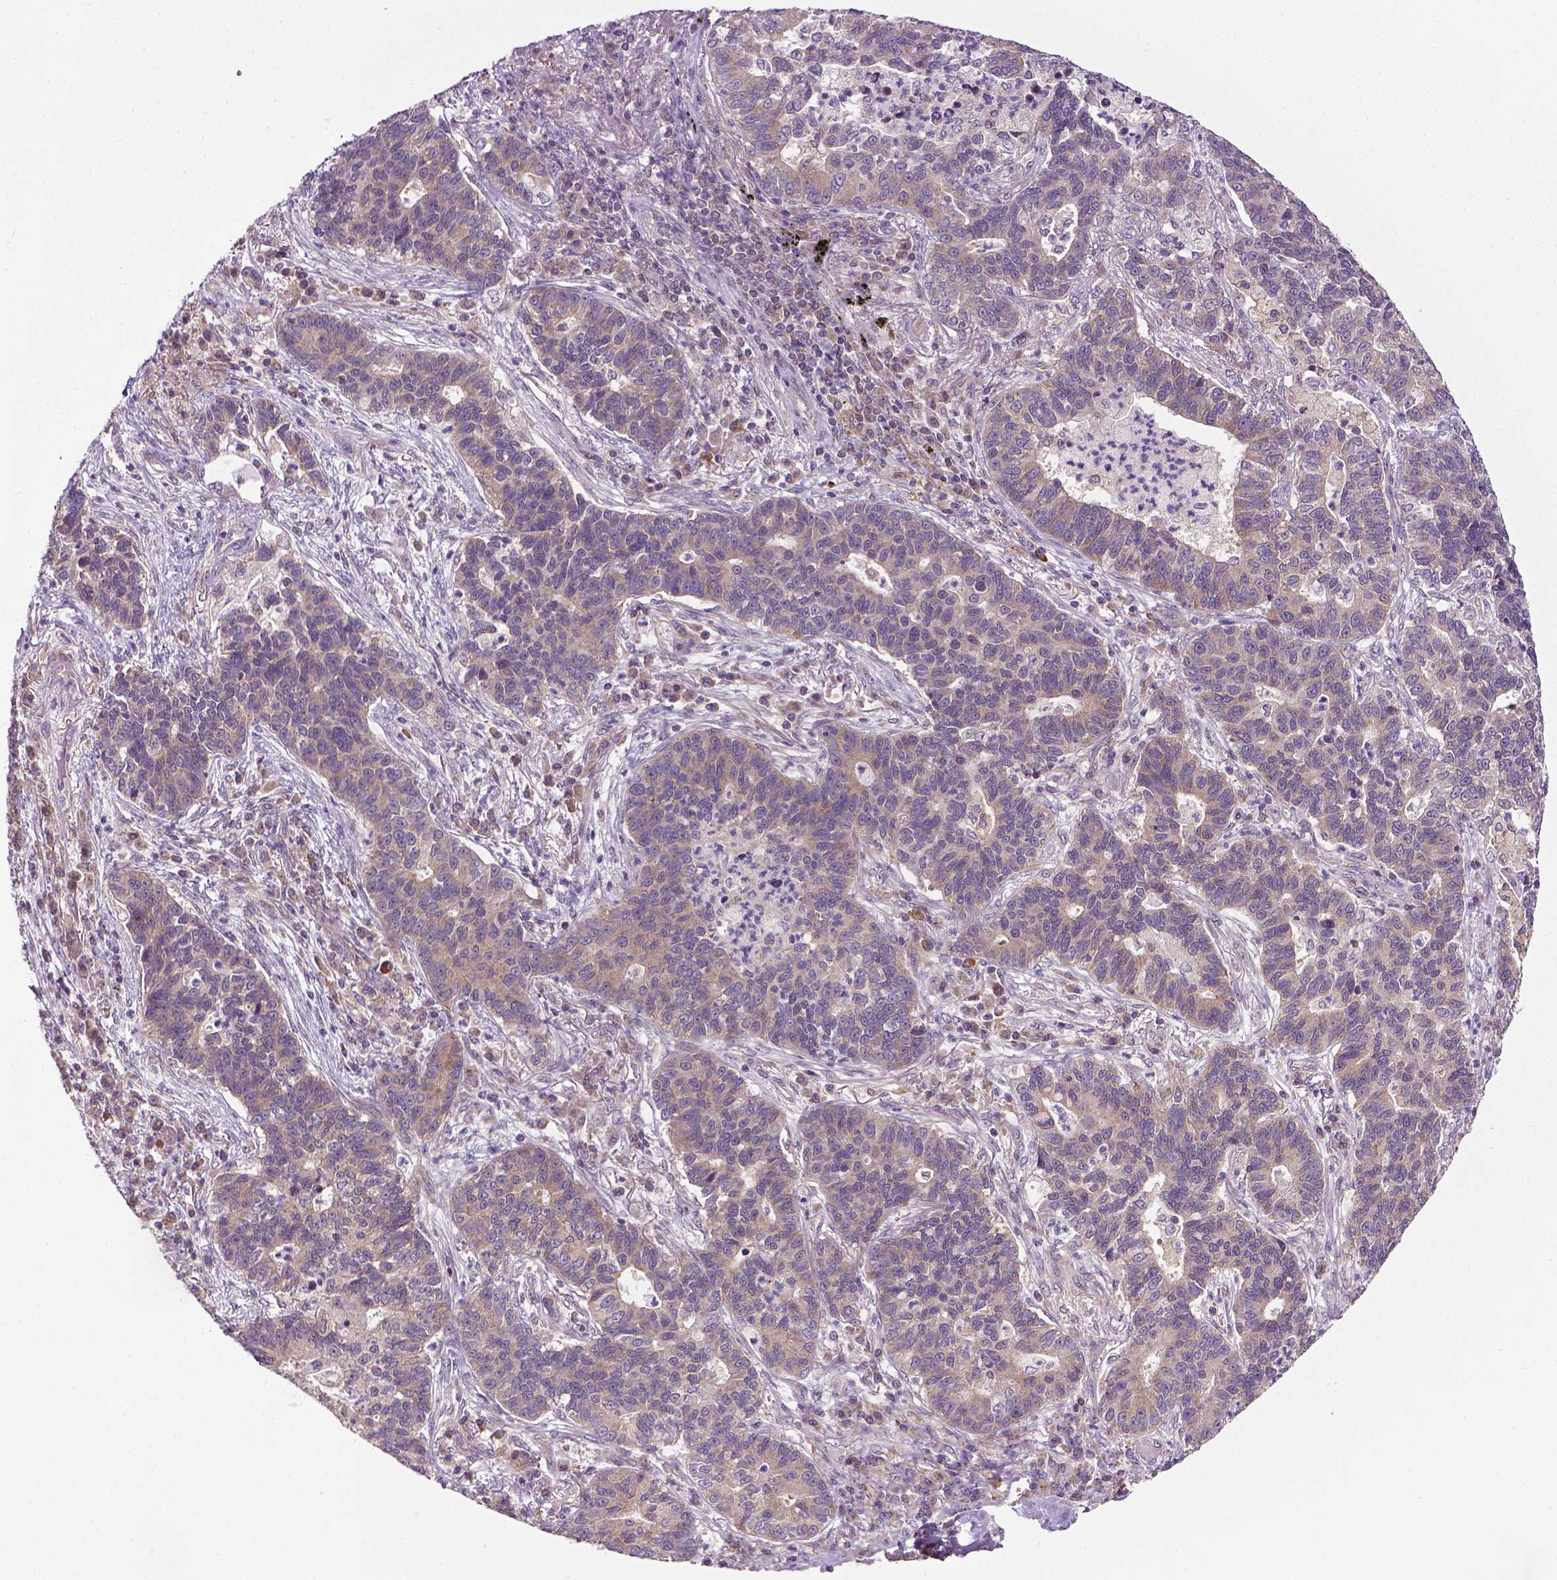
{"staining": {"intensity": "weak", "quantity": ">75%", "location": "cytoplasmic/membranous"}, "tissue": "lung cancer", "cell_type": "Tumor cells", "image_type": "cancer", "snomed": [{"axis": "morphology", "description": "Adenocarcinoma, NOS"}, {"axis": "topography", "description": "Lung"}], "caption": "Lung cancer (adenocarcinoma) was stained to show a protein in brown. There is low levels of weak cytoplasmic/membranous positivity in about >75% of tumor cells.", "gene": "PRAG1", "patient": {"sex": "female", "age": 57}}